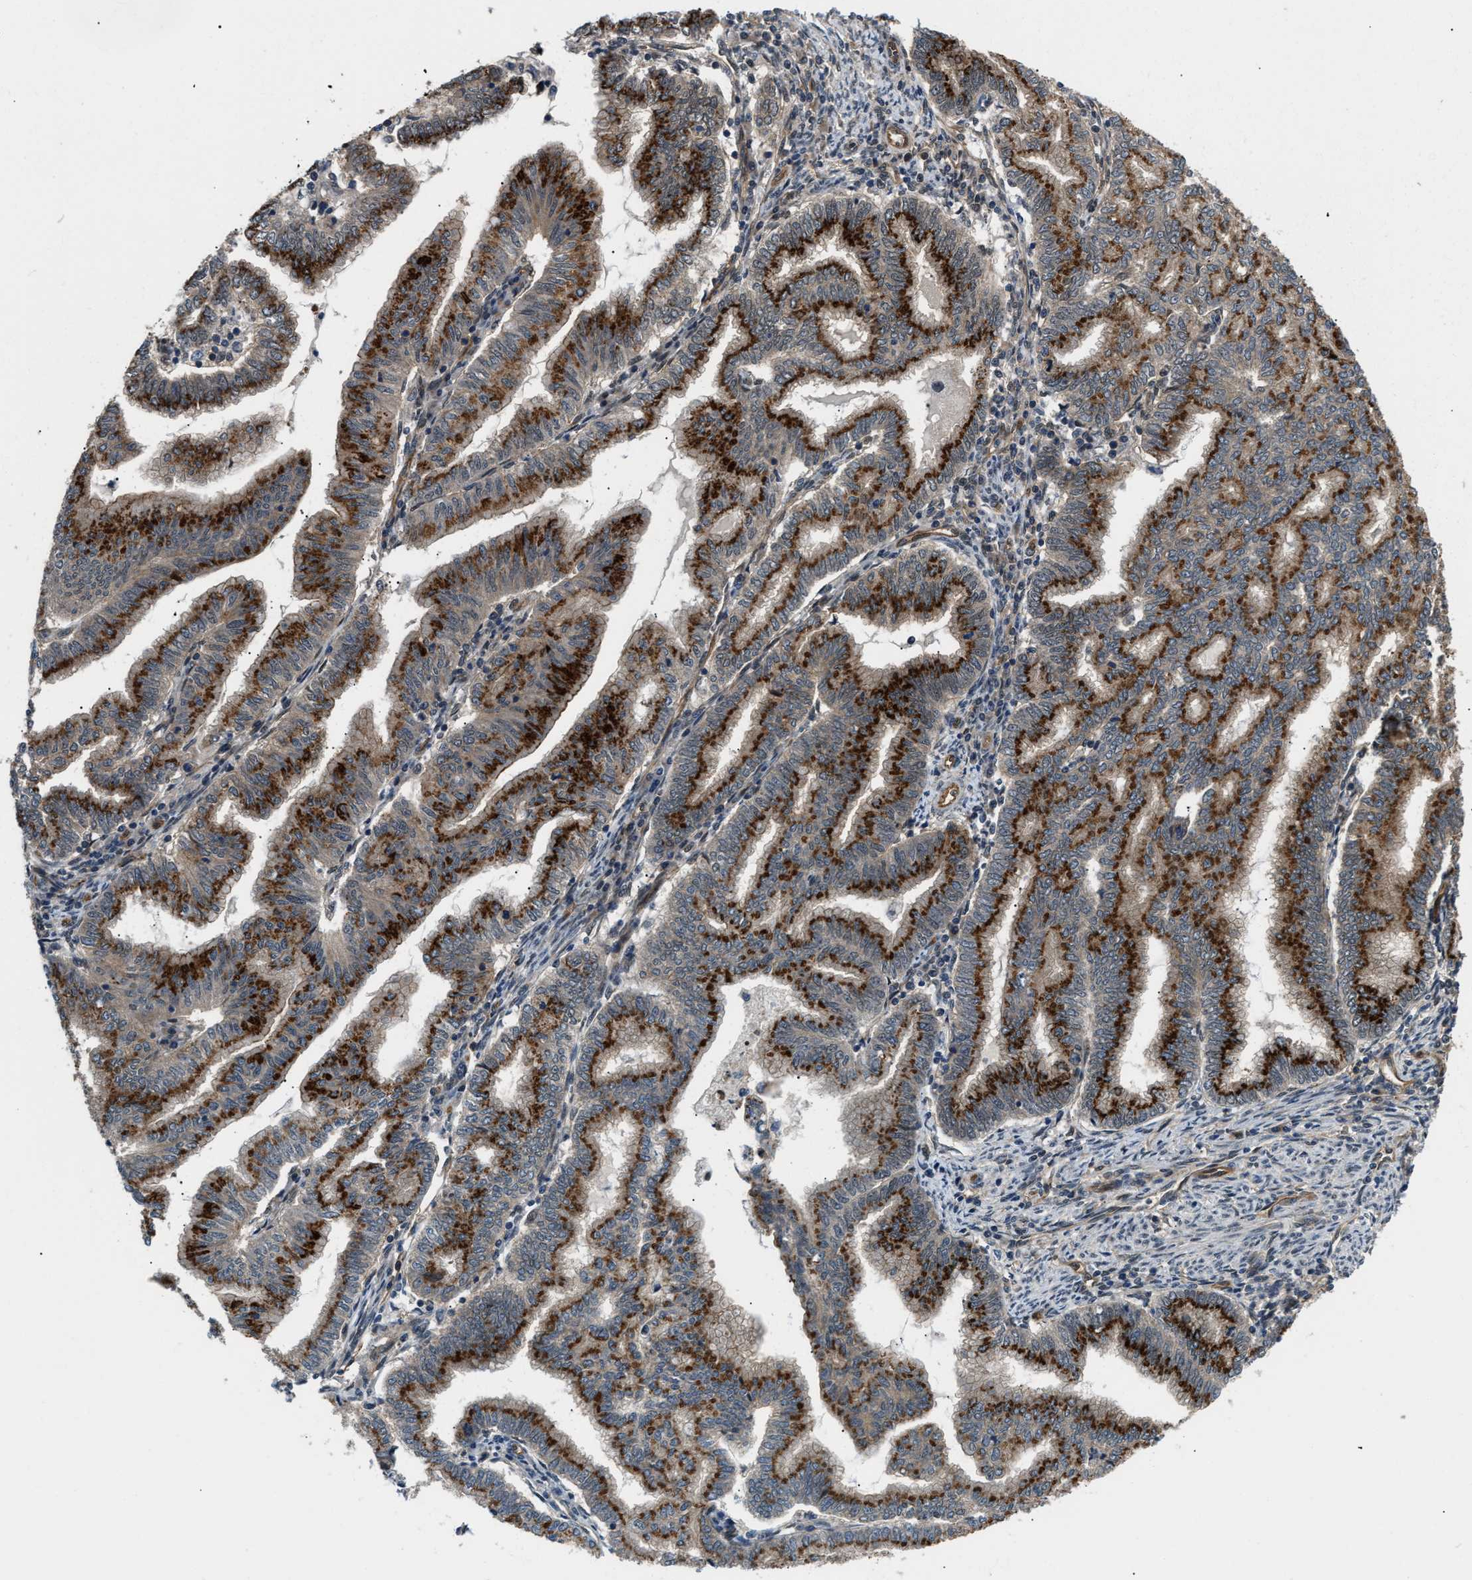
{"staining": {"intensity": "strong", "quantity": ">75%", "location": "cytoplasmic/membranous"}, "tissue": "endometrial cancer", "cell_type": "Tumor cells", "image_type": "cancer", "snomed": [{"axis": "morphology", "description": "Polyp, NOS"}, {"axis": "morphology", "description": "Adenocarcinoma, NOS"}, {"axis": "morphology", "description": "Adenoma, NOS"}, {"axis": "topography", "description": "Endometrium"}], "caption": "Protein staining of adenoma (endometrial) tissue shows strong cytoplasmic/membranous positivity in approximately >75% of tumor cells.", "gene": "COPS2", "patient": {"sex": "female", "age": 79}}